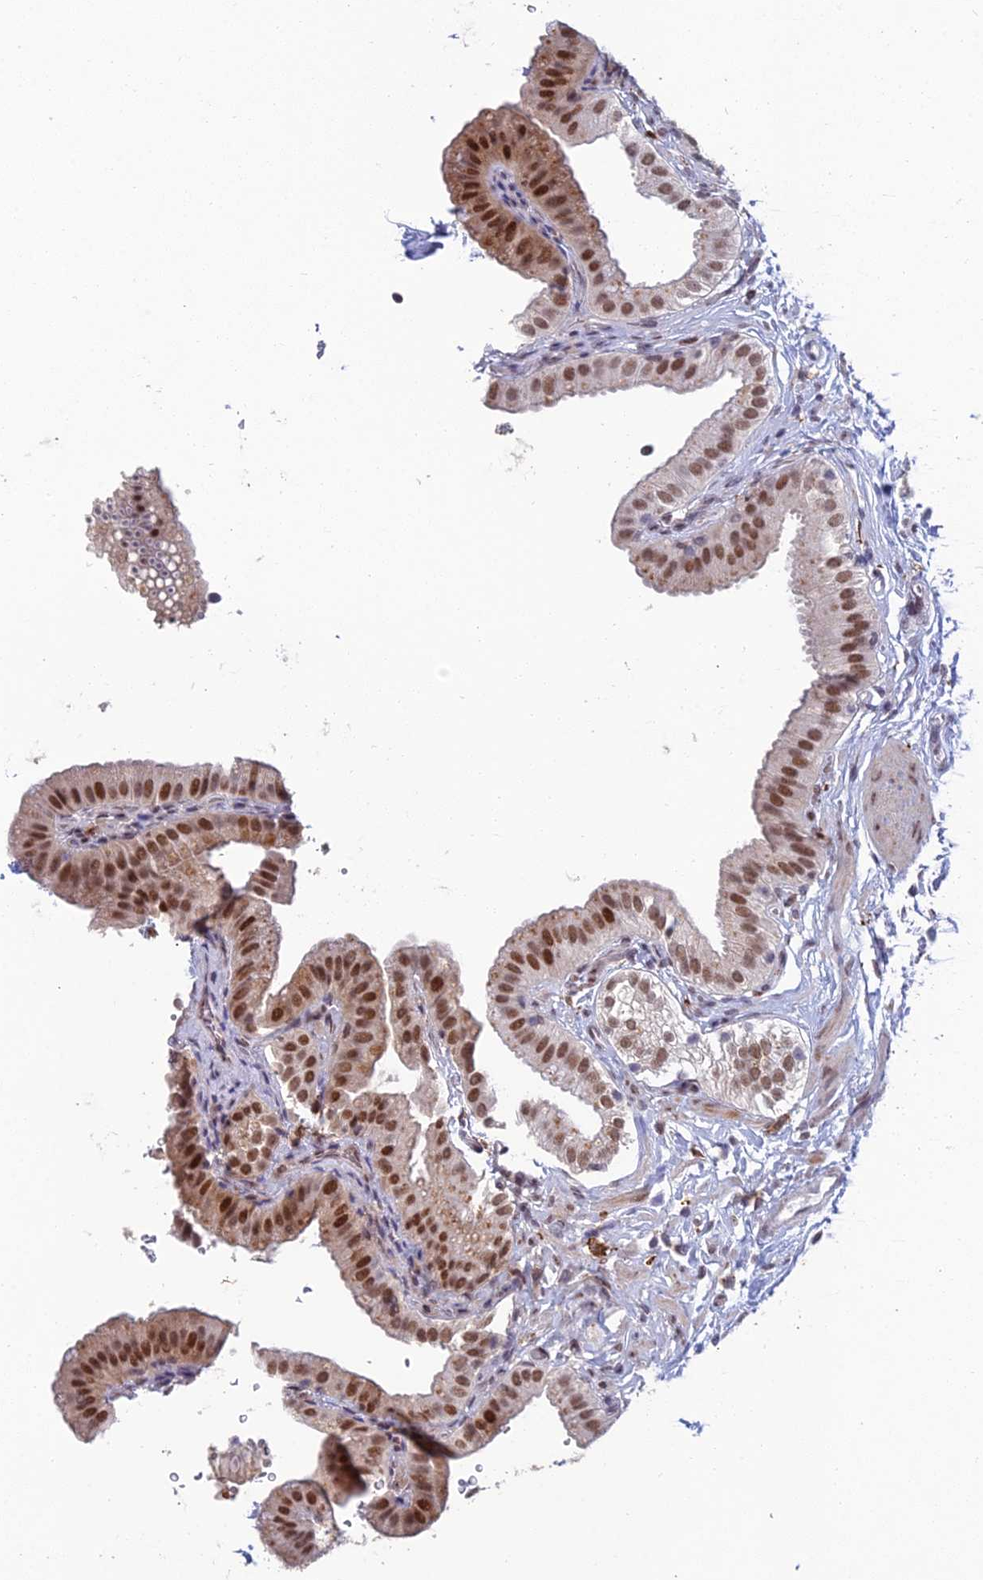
{"staining": {"intensity": "moderate", "quantity": ">75%", "location": "nuclear"}, "tissue": "gallbladder", "cell_type": "Glandular cells", "image_type": "normal", "snomed": [{"axis": "morphology", "description": "Normal tissue, NOS"}, {"axis": "topography", "description": "Gallbladder"}], "caption": "This image exhibits unremarkable gallbladder stained with immunohistochemistry (IHC) to label a protein in brown. The nuclear of glandular cells show moderate positivity for the protein. Nuclei are counter-stained blue.", "gene": "ABHD17A", "patient": {"sex": "female", "age": 61}}